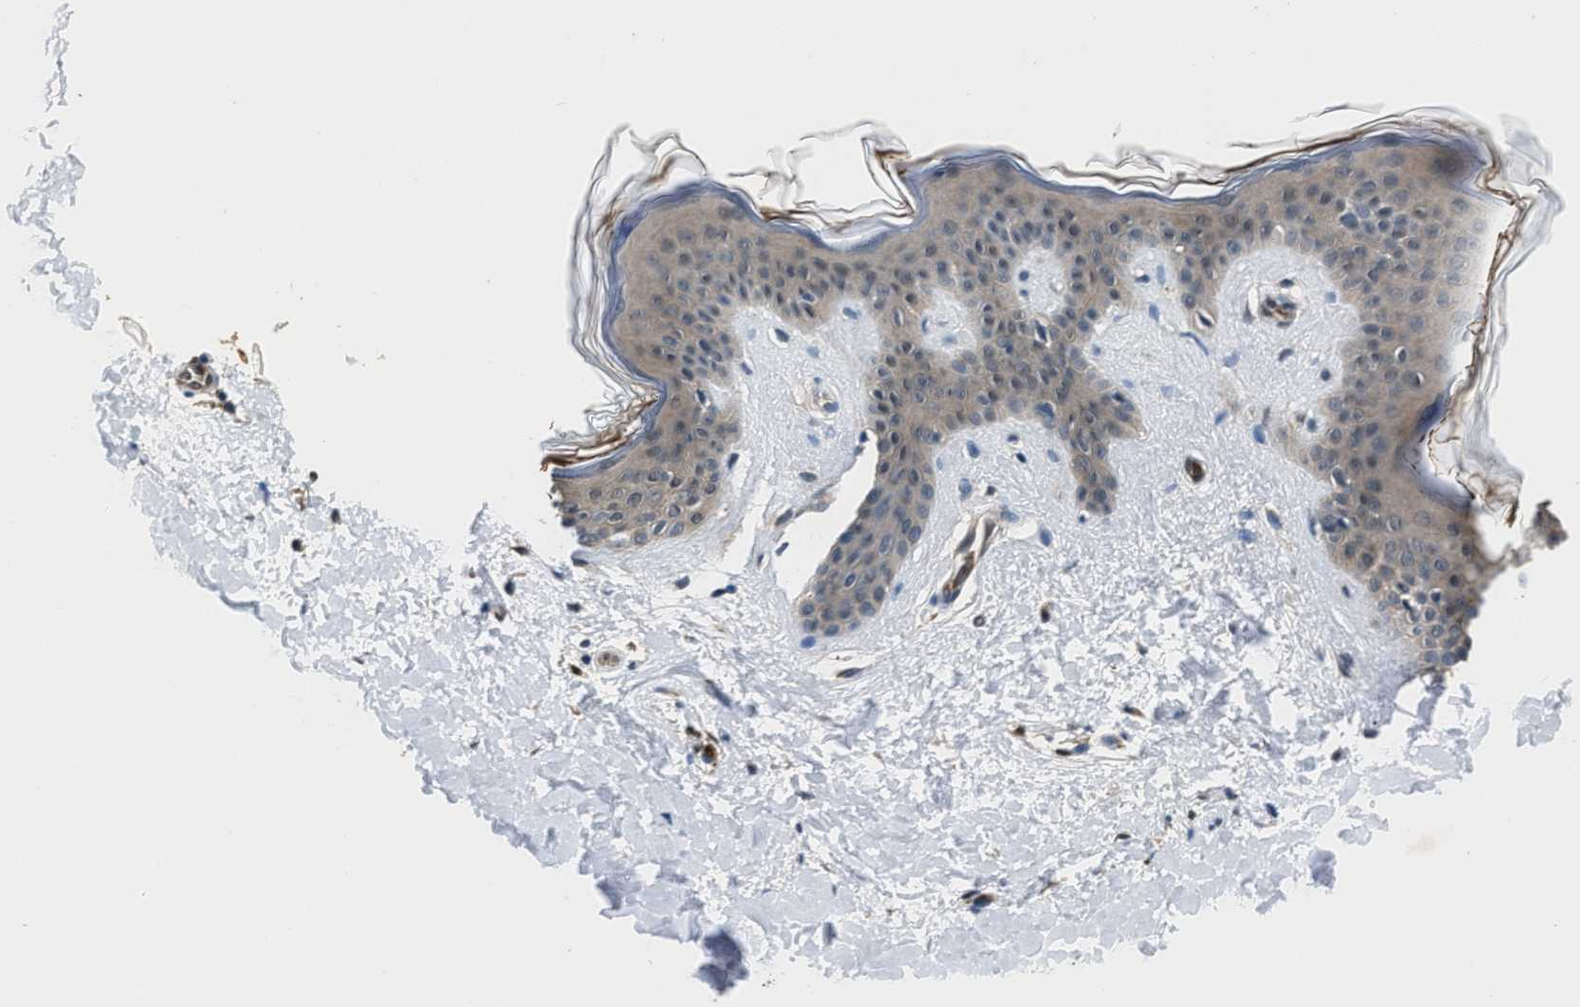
{"staining": {"intensity": "weak", "quantity": "25%-75%", "location": "cytoplasmic/membranous"}, "tissue": "skin", "cell_type": "Fibroblasts", "image_type": "normal", "snomed": [{"axis": "morphology", "description": "Normal tissue, NOS"}, {"axis": "topography", "description": "Skin"}], "caption": "Normal skin reveals weak cytoplasmic/membranous staining in approximately 25%-75% of fibroblasts, visualized by immunohistochemistry. The staining is performed using DAB (3,3'-diaminobenzidine) brown chromogen to label protein expression. The nuclei are counter-stained blue using hematoxylin.", "gene": "PPA1", "patient": {"sex": "female", "age": 17}}